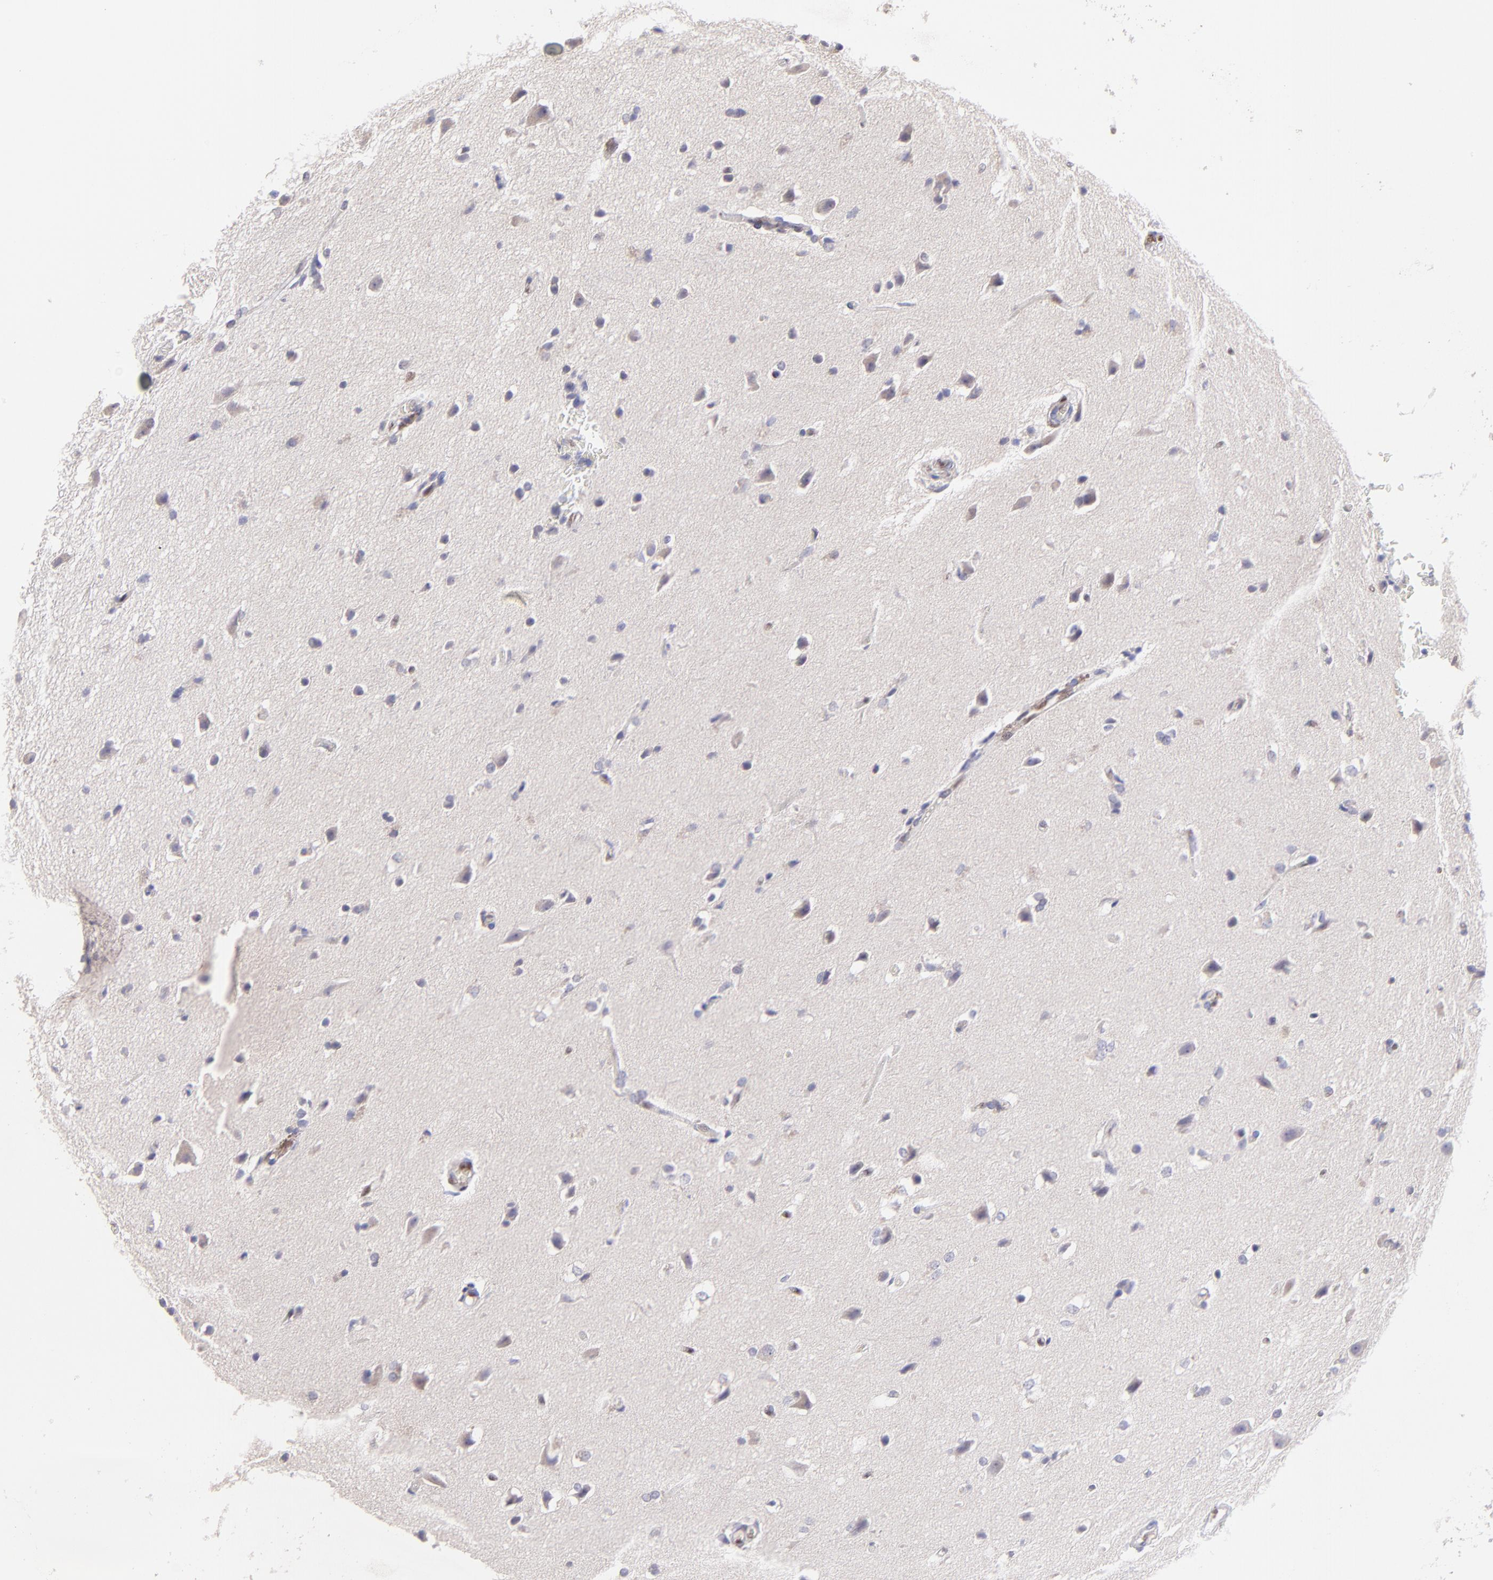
{"staining": {"intensity": "negative", "quantity": "none", "location": "none"}, "tissue": "glioma", "cell_type": "Tumor cells", "image_type": "cancer", "snomed": [{"axis": "morphology", "description": "Glioma, malignant, High grade"}, {"axis": "topography", "description": "Brain"}], "caption": "Immunohistochemical staining of glioma exhibits no significant staining in tumor cells.", "gene": "KLF4", "patient": {"sex": "male", "age": 68}}